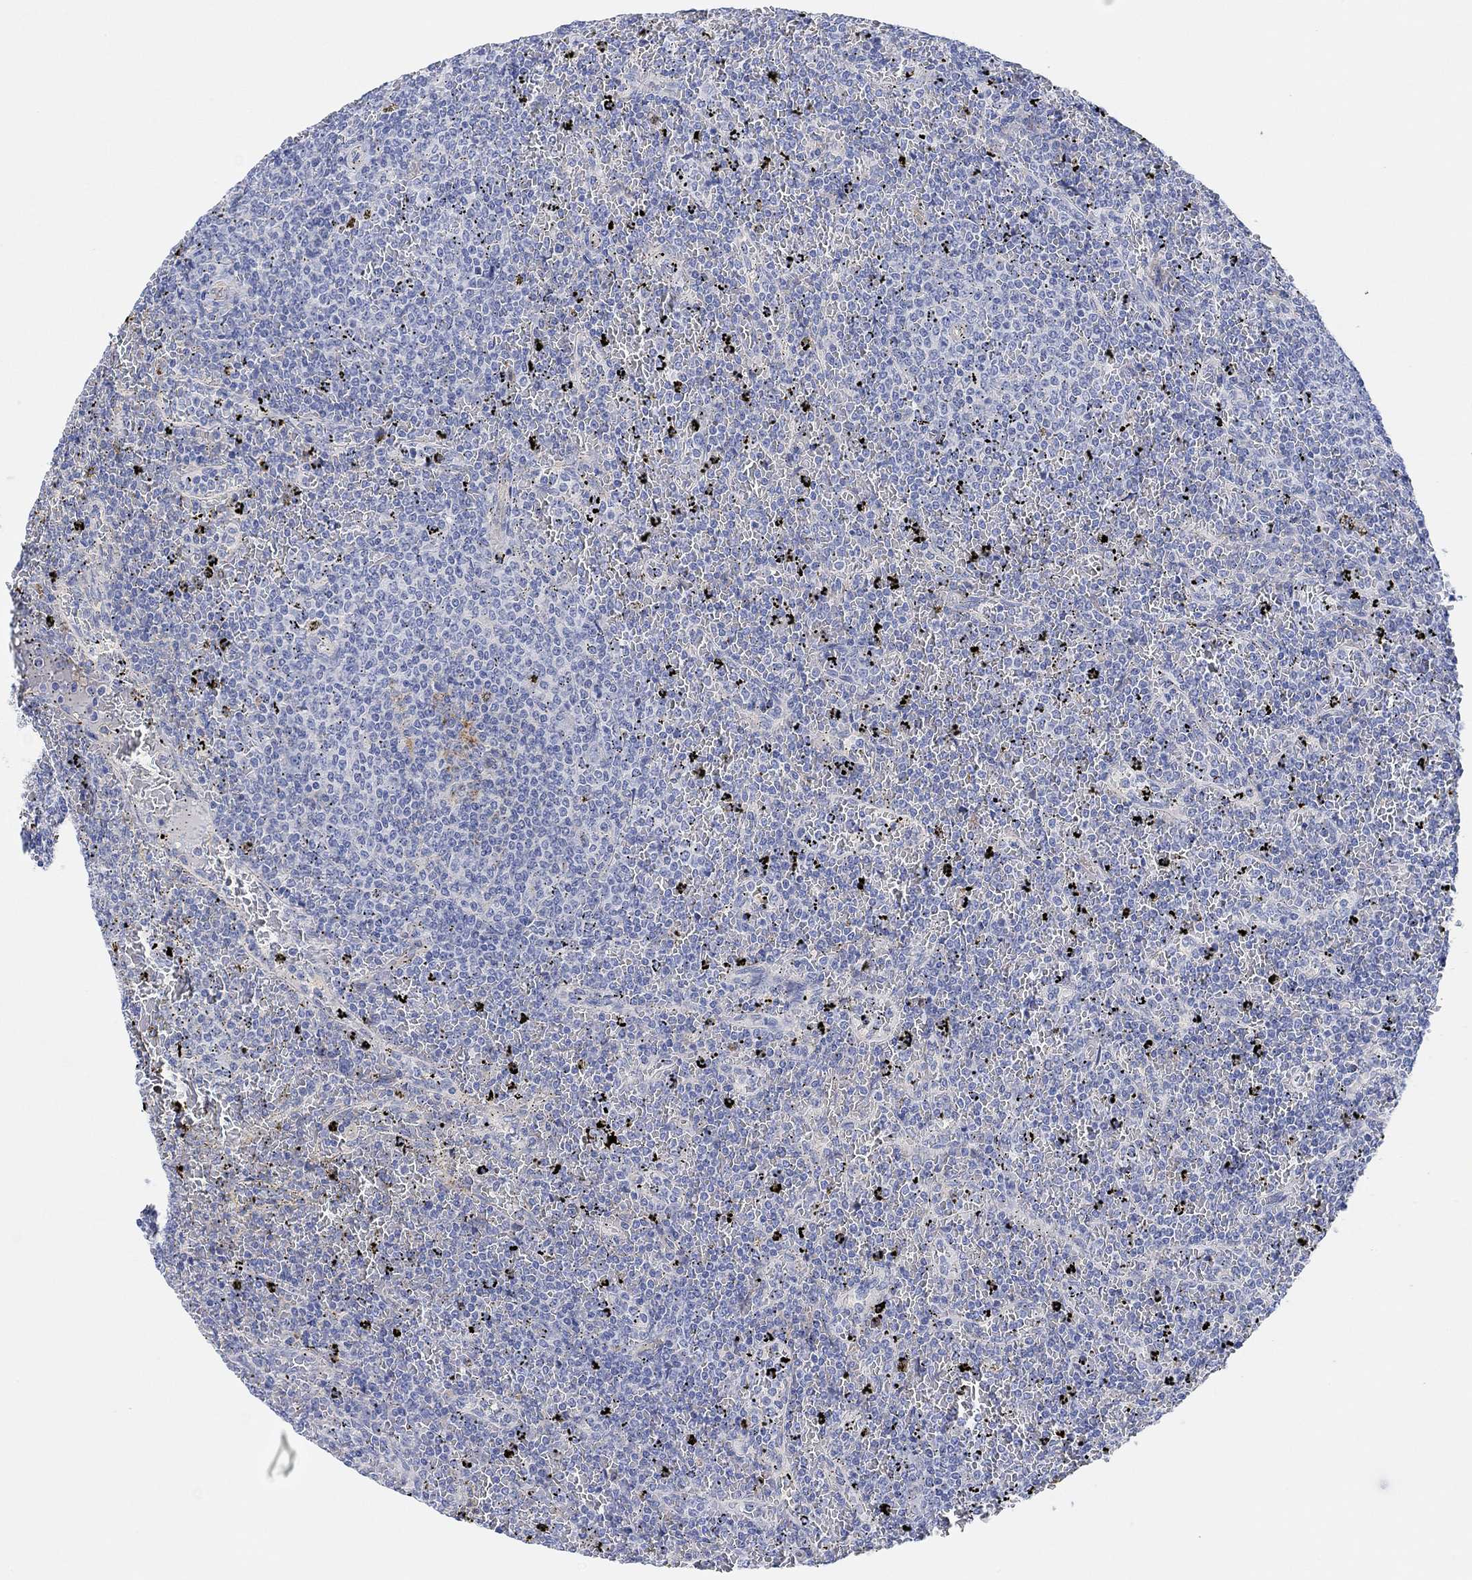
{"staining": {"intensity": "negative", "quantity": "none", "location": "none"}, "tissue": "lymphoma", "cell_type": "Tumor cells", "image_type": "cancer", "snomed": [{"axis": "morphology", "description": "Malignant lymphoma, non-Hodgkin's type, Low grade"}, {"axis": "topography", "description": "Spleen"}], "caption": "Lymphoma was stained to show a protein in brown. There is no significant positivity in tumor cells.", "gene": "RGS1", "patient": {"sex": "female", "age": 77}}